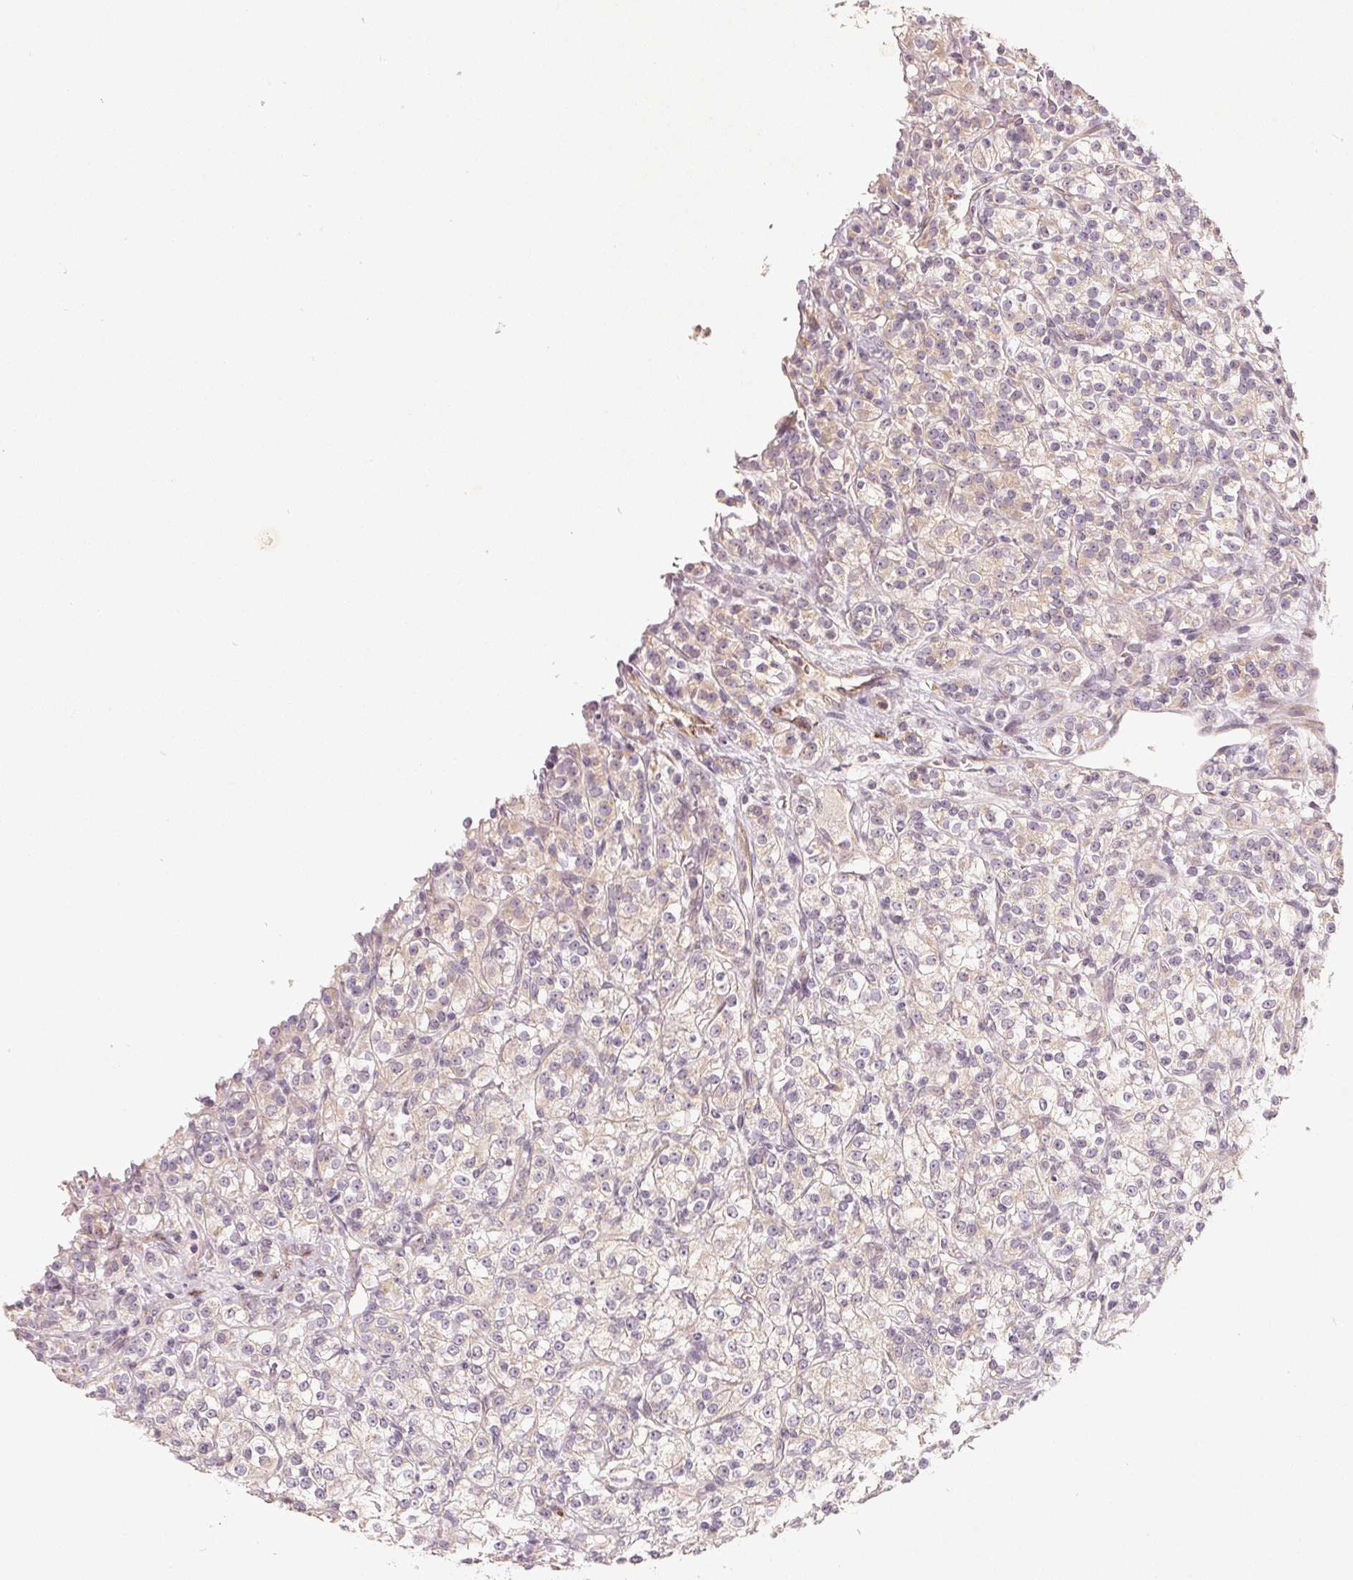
{"staining": {"intensity": "negative", "quantity": "none", "location": "none"}, "tissue": "renal cancer", "cell_type": "Tumor cells", "image_type": "cancer", "snomed": [{"axis": "morphology", "description": "Adenocarcinoma, NOS"}, {"axis": "topography", "description": "Kidney"}], "caption": "This is an IHC photomicrograph of renal adenocarcinoma. There is no staining in tumor cells.", "gene": "TMSB15B", "patient": {"sex": "male", "age": 77}}